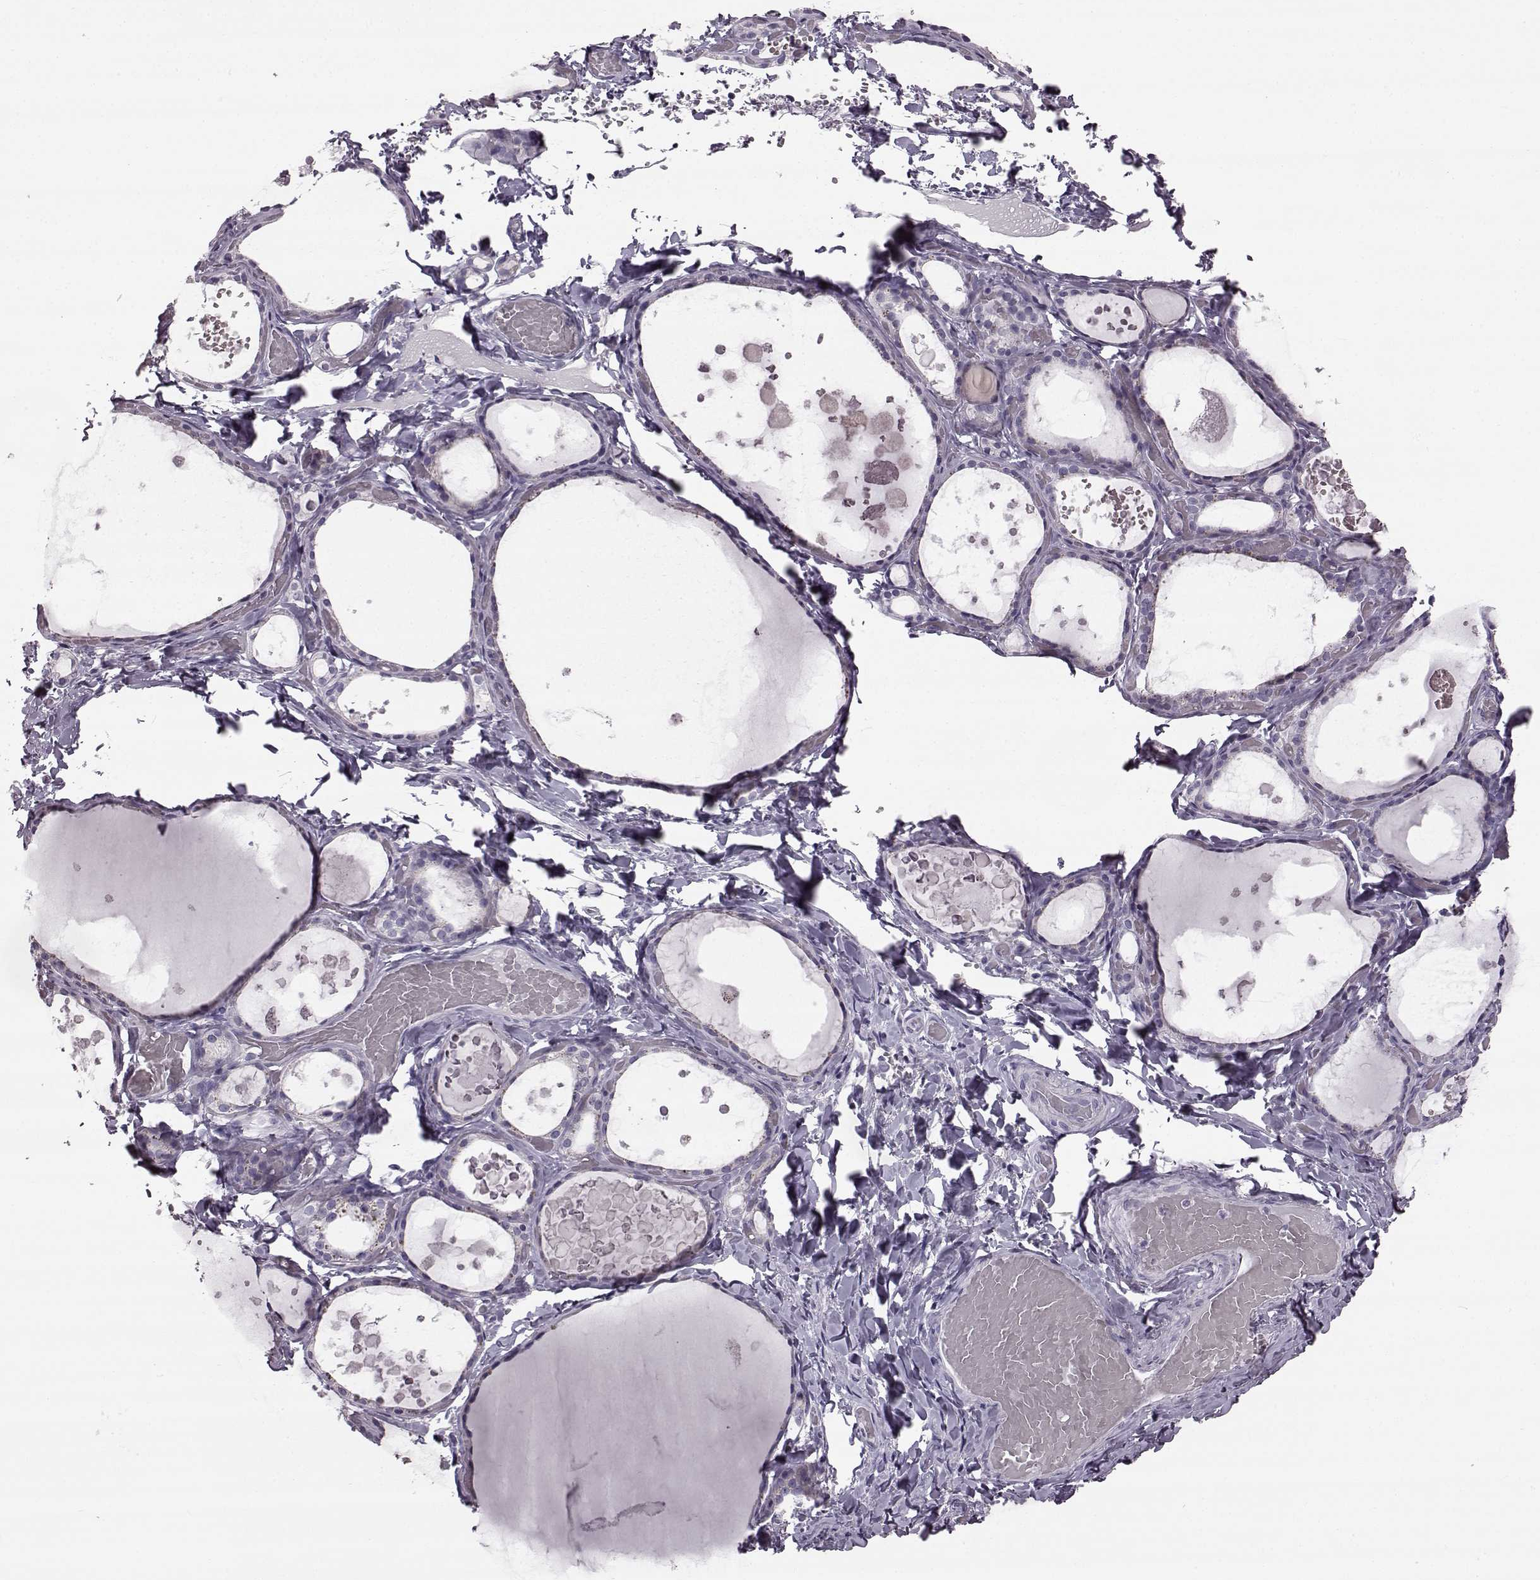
{"staining": {"intensity": "negative", "quantity": "none", "location": "none"}, "tissue": "thyroid gland", "cell_type": "Glandular cells", "image_type": "normal", "snomed": [{"axis": "morphology", "description": "Normal tissue, NOS"}, {"axis": "topography", "description": "Thyroid gland"}], "caption": "IHC histopathology image of unremarkable thyroid gland: human thyroid gland stained with DAB displays no significant protein expression in glandular cells. (DAB IHC with hematoxylin counter stain).", "gene": "ODAD4", "patient": {"sex": "female", "age": 56}}